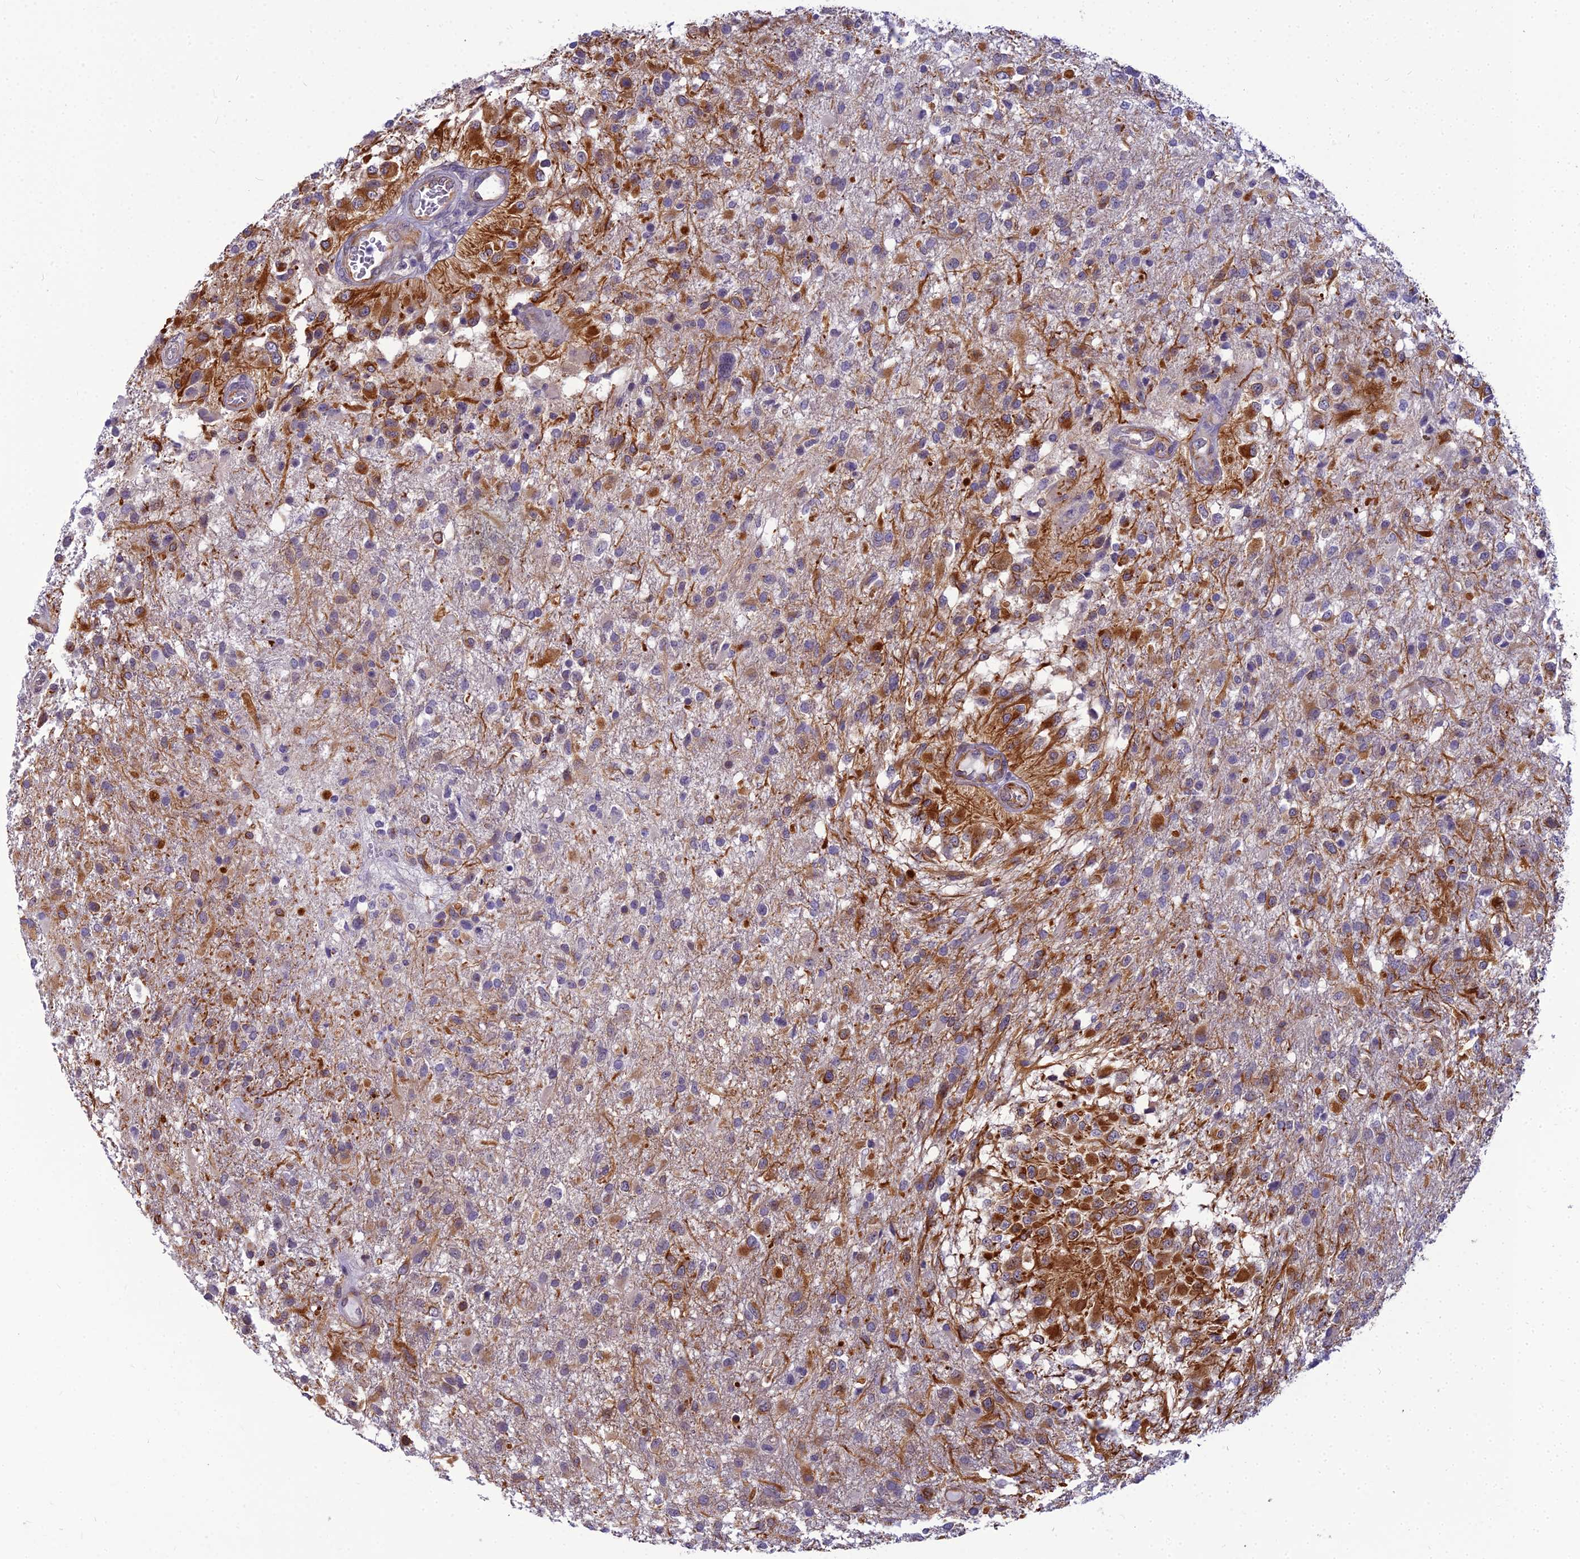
{"staining": {"intensity": "strong", "quantity": "<25%", "location": "cytoplasmic/membranous"}, "tissue": "glioma", "cell_type": "Tumor cells", "image_type": "cancer", "snomed": [{"axis": "morphology", "description": "Glioma, malignant, High grade"}, {"axis": "topography", "description": "Brain"}], "caption": "Malignant glioma (high-grade) stained with a brown dye shows strong cytoplasmic/membranous positive expression in approximately <25% of tumor cells.", "gene": "RGL3", "patient": {"sex": "female", "age": 74}}